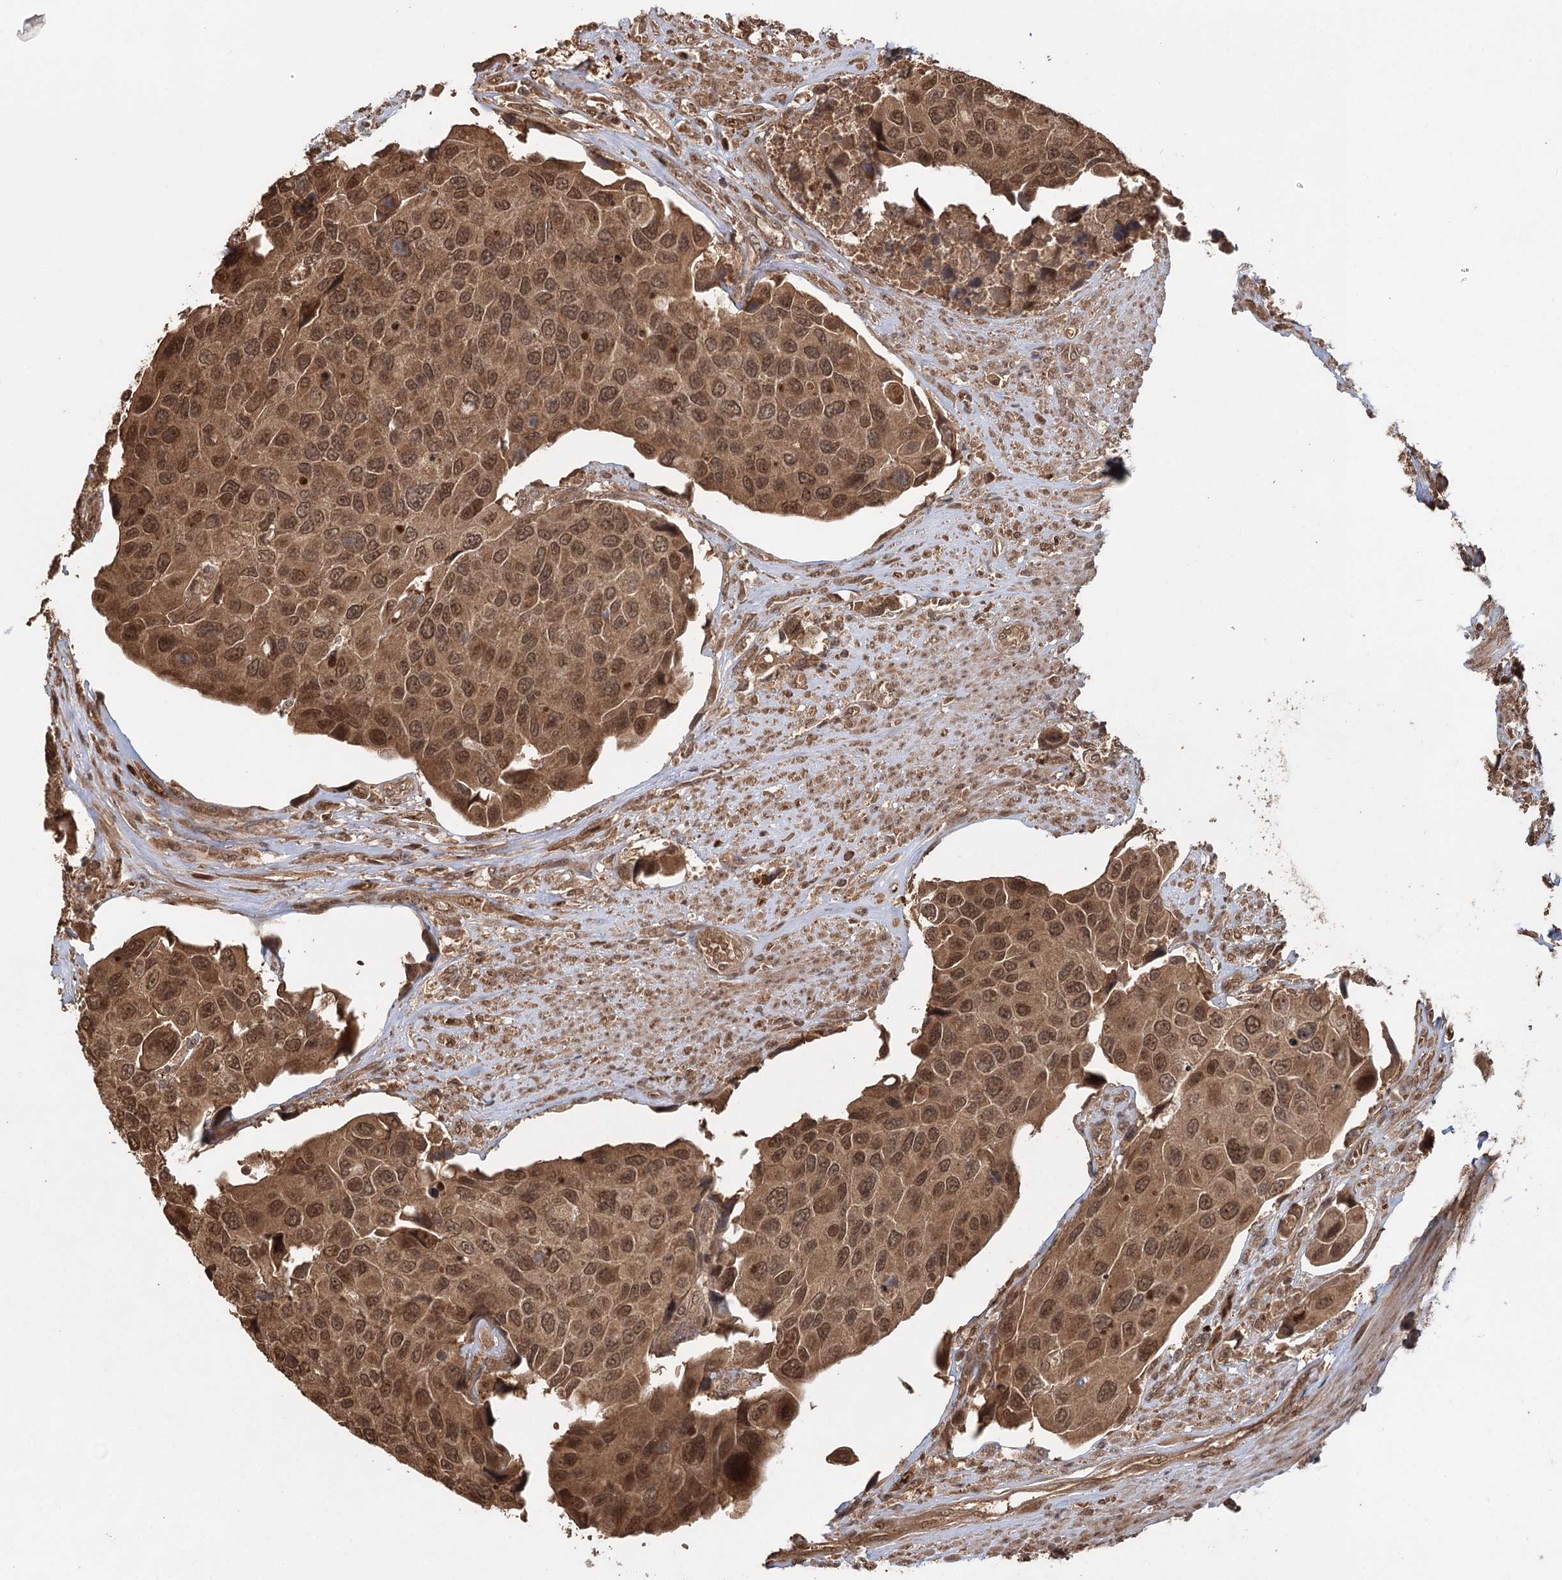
{"staining": {"intensity": "moderate", "quantity": ">75%", "location": "cytoplasmic/membranous,nuclear"}, "tissue": "urothelial cancer", "cell_type": "Tumor cells", "image_type": "cancer", "snomed": [{"axis": "morphology", "description": "Urothelial carcinoma, High grade"}, {"axis": "topography", "description": "Urinary bladder"}], "caption": "The micrograph displays a brown stain indicating the presence of a protein in the cytoplasmic/membranous and nuclear of tumor cells in urothelial cancer.", "gene": "N6AMT1", "patient": {"sex": "male", "age": 74}}